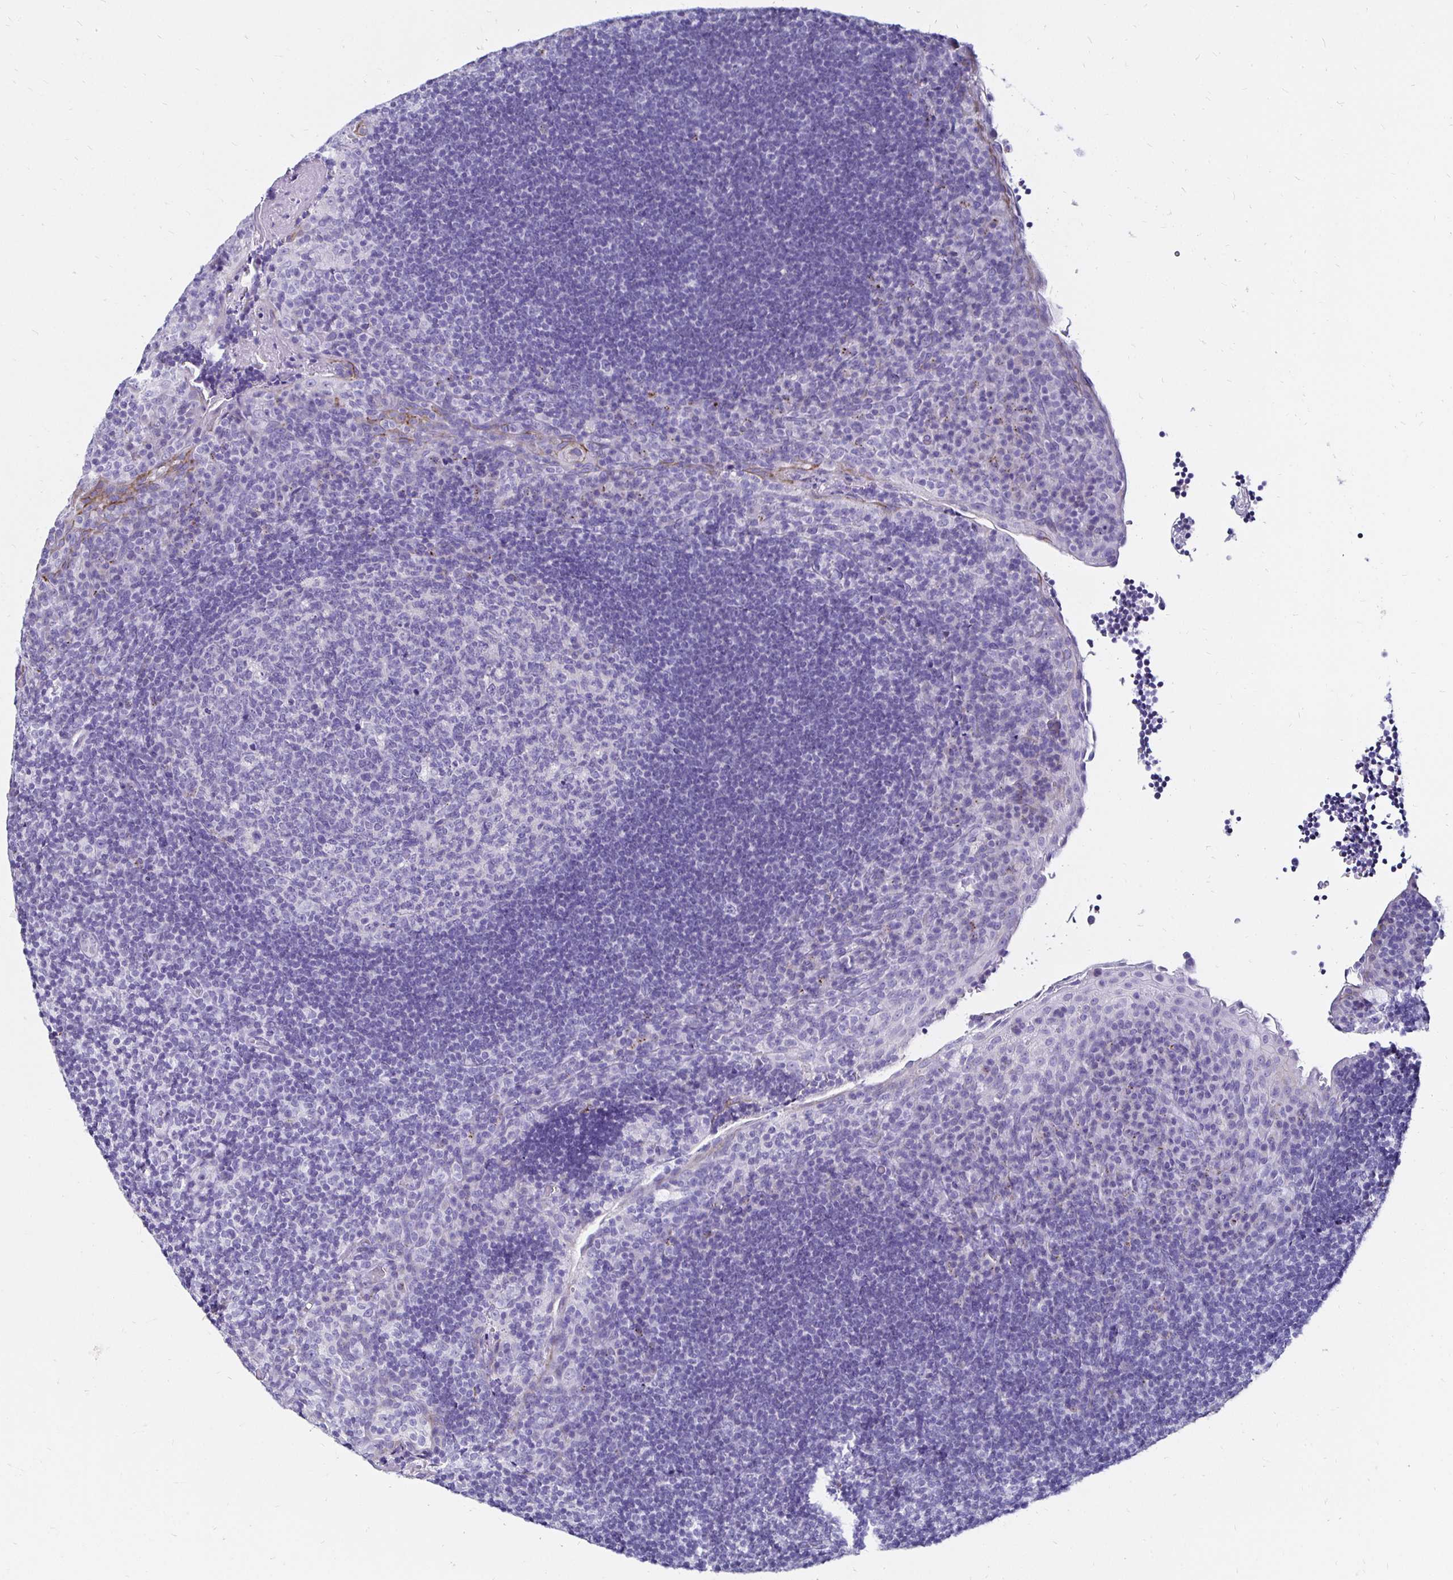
{"staining": {"intensity": "negative", "quantity": "none", "location": "none"}, "tissue": "tonsil", "cell_type": "Germinal center cells", "image_type": "normal", "snomed": [{"axis": "morphology", "description": "Normal tissue, NOS"}, {"axis": "topography", "description": "Tonsil"}], "caption": "Human tonsil stained for a protein using IHC exhibits no positivity in germinal center cells.", "gene": "KCNT1", "patient": {"sex": "male", "age": 17}}